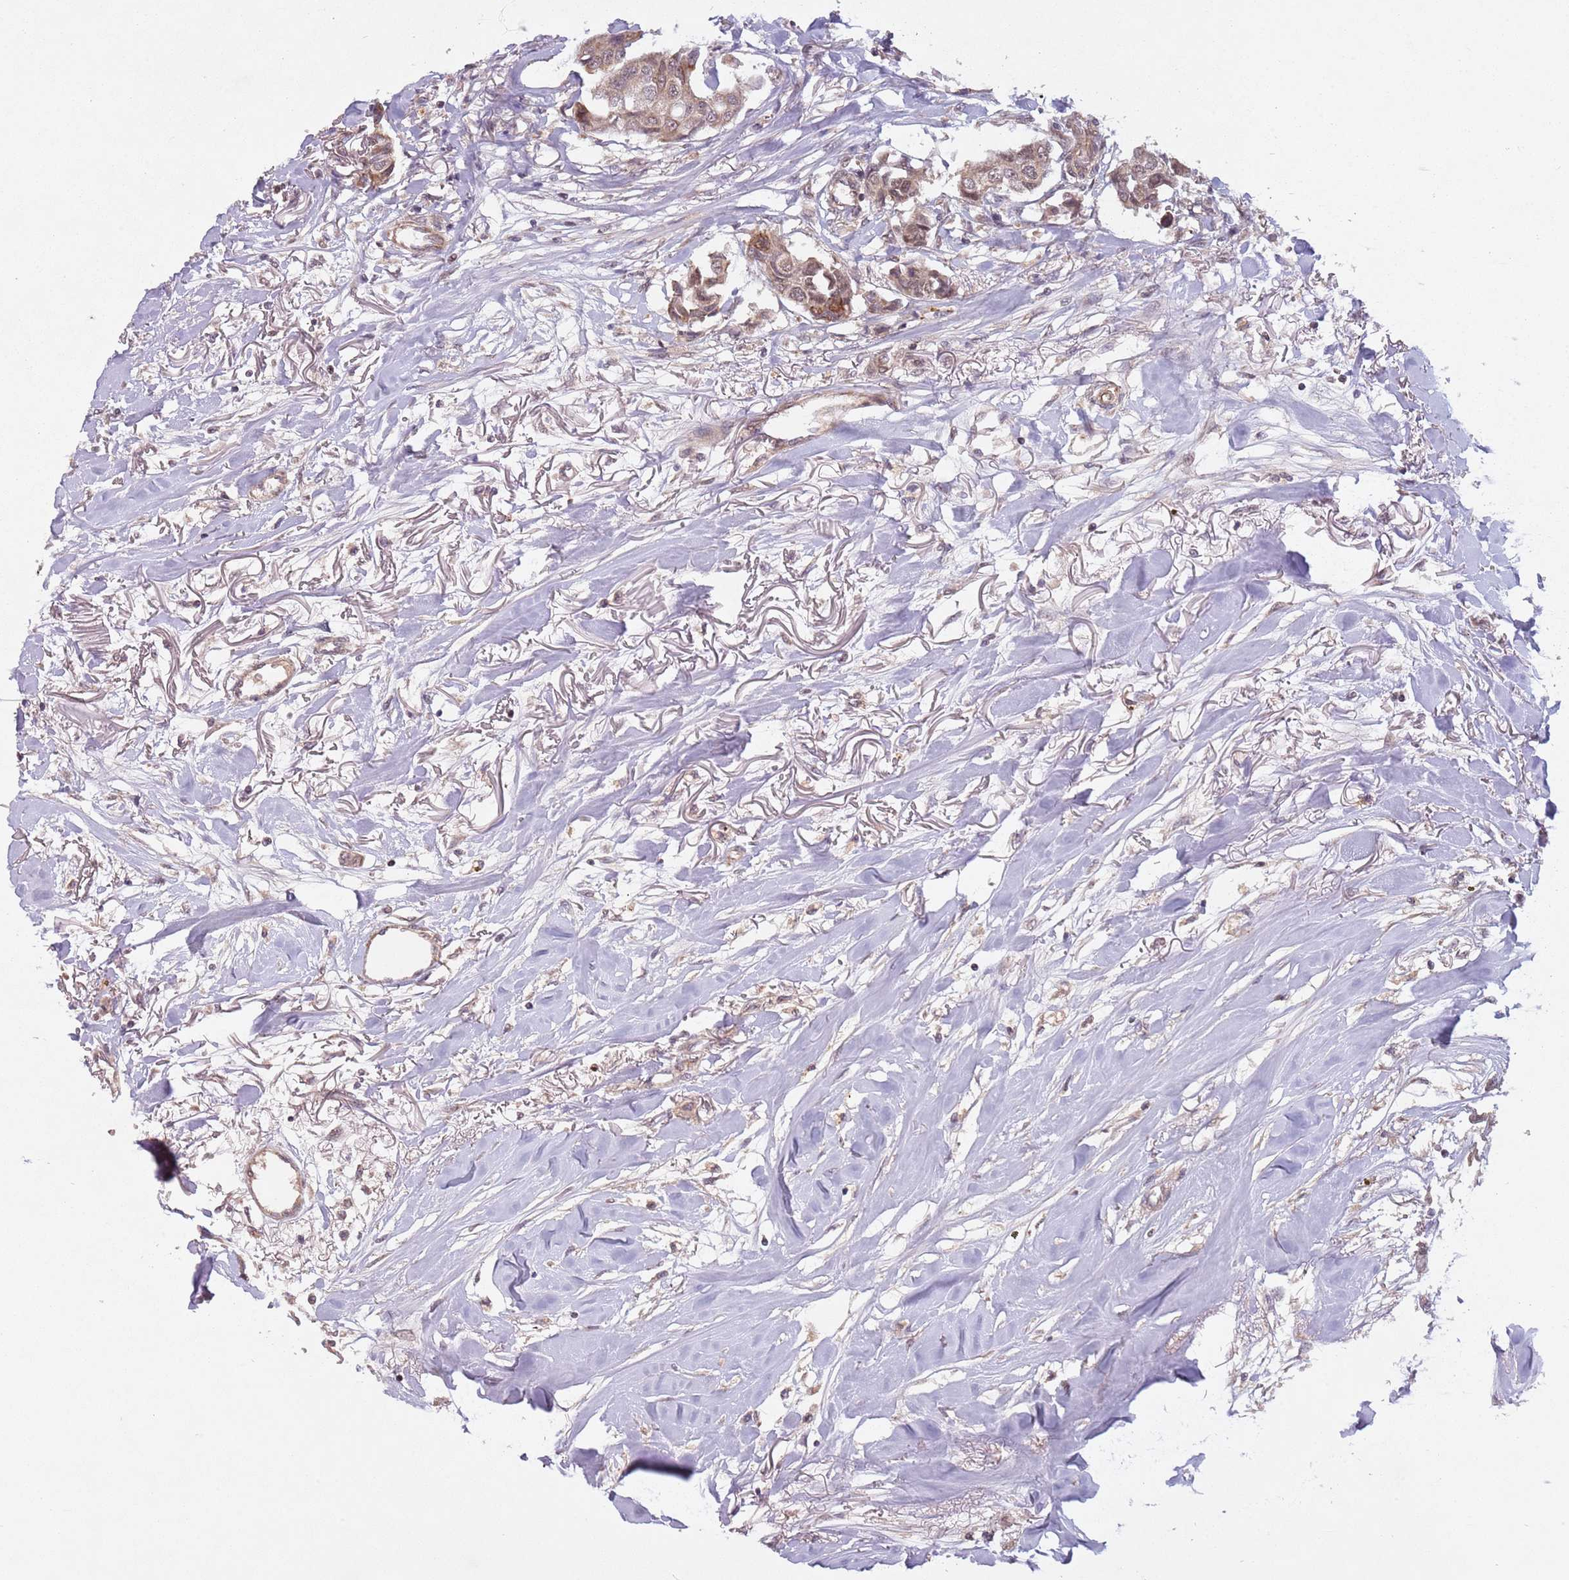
{"staining": {"intensity": "moderate", "quantity": ">75%", "location": "cytoplasmic/membranous,nuclear"}, "tissue": "breast cancer", "cell_type": "Tumor cells", "image_type": "cancer", "snomed": [{"axis": "morphology", "description": "Duct carcinoma"}, {"axis": "topography", "description": "Breast"}], "caption": "Immunohistochemistry (DAB (3,3'-diaminobenzidine)) staining of breast cancer (infiltrating ductal carcinoma) shows moderate cytoplasmic/membranous and nuclear protein positivity in approximately >75% of tumor cells.", "gene": "SUDS3", "patient": {"sex": "female", "age": 80}}